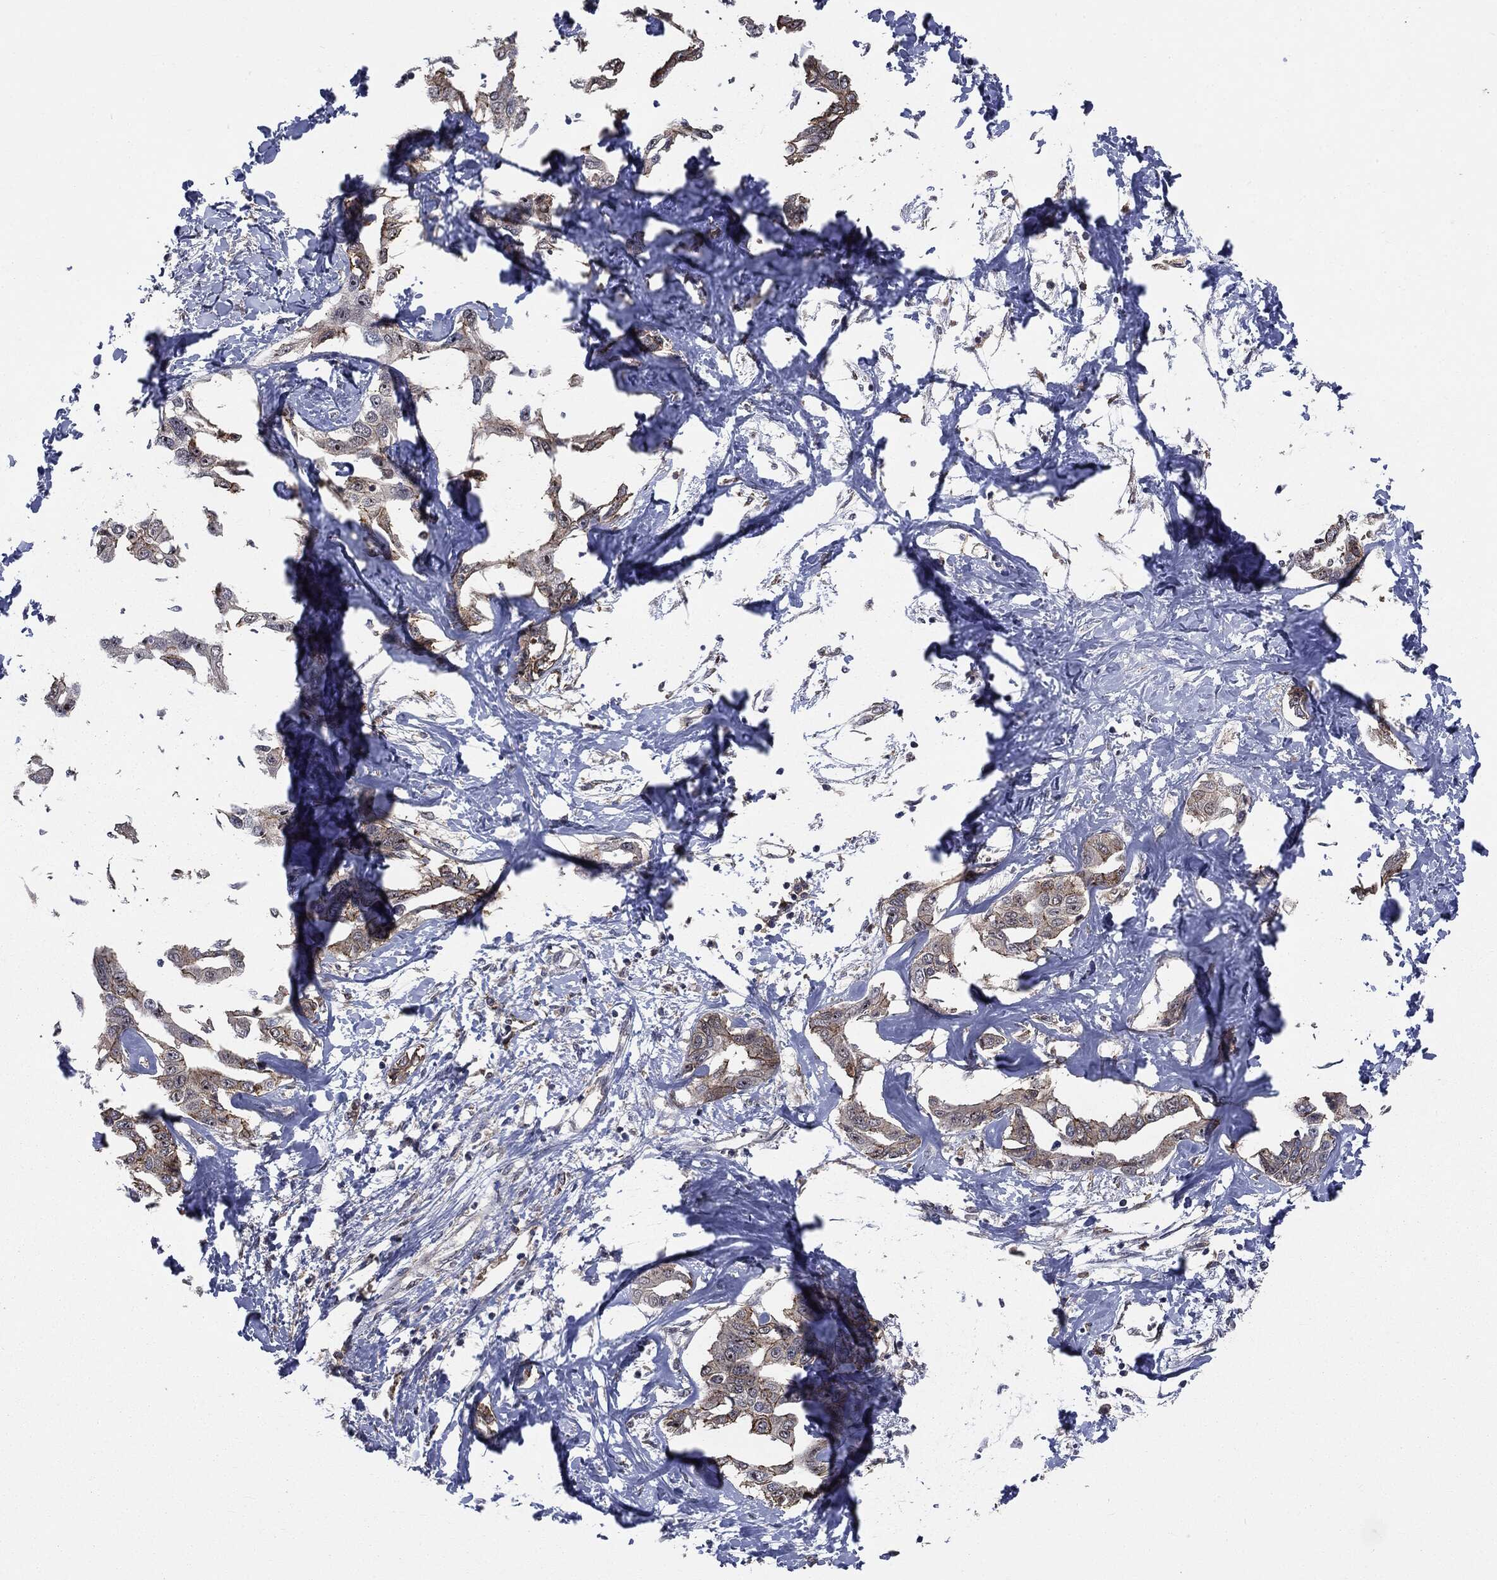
{"staining": {"intensity": "moderate", "quantity": "<25%", "location": "nuclear"}, "tissue": "liver cancer", "cell_type": "Tumor cells", "image_type": "cancer", "snomed": [{"axis": "morphology", "description": "Cholangiocarcinoma"}, {"axis": "topography", "description": "Liver"}], "caption": "The immunohistochemical stain highlights moderate nuclear positivity in tumor cells of cholangiocarcinoma (liver) tissue.", "gene": "TRMT1L", "patient": {"sex": "male", "age": 59}}